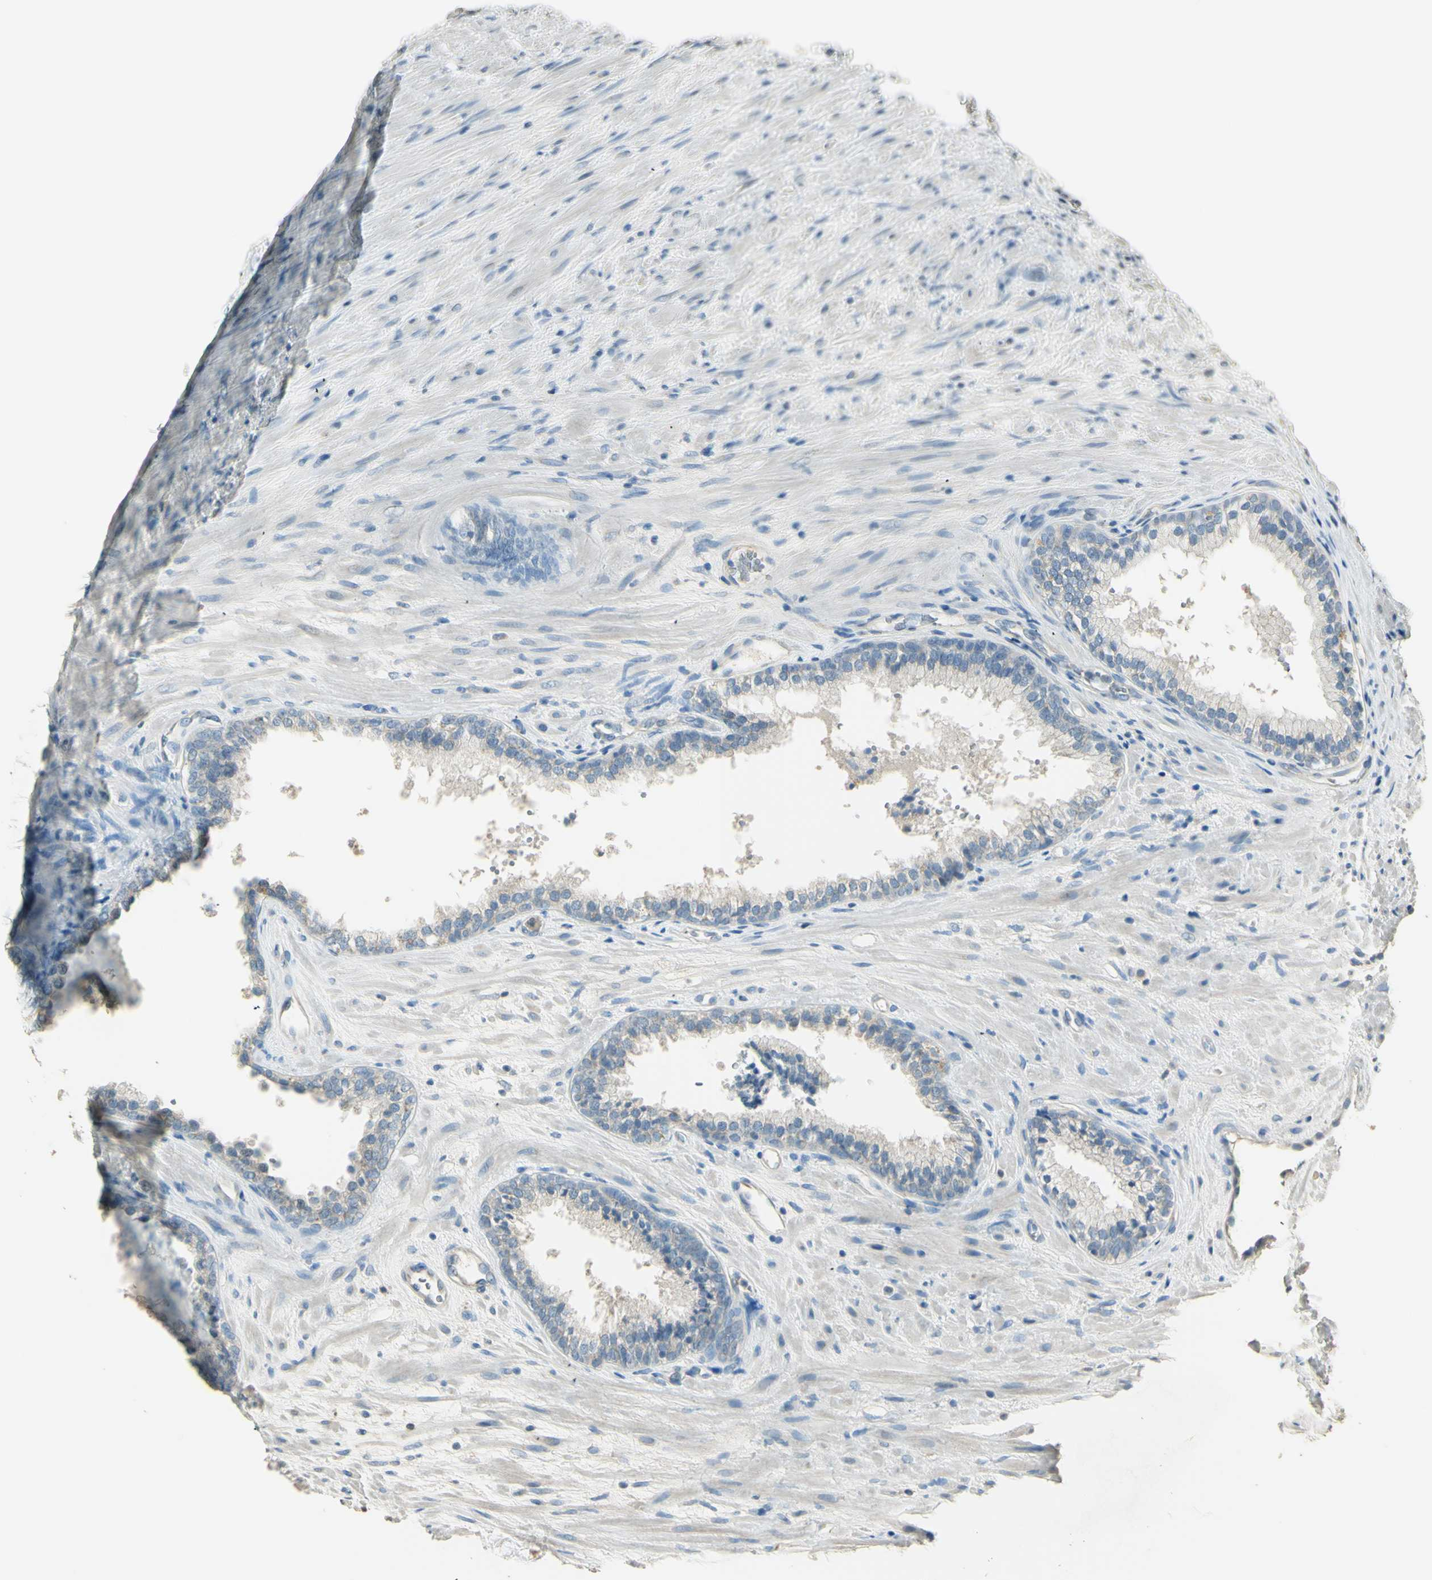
{"staining": {"intensity": "negative", "quantity": "none", "location": "none"}, "tissue": "prostate", "cell_type": "Glandular cells", "image_type": "normal", "snomed": [{"axis": "morphology", "description": "Normal tissue, NOS"}, {"axis": "topography", "description": "Prostate"}], "caption": "IHC histopathology image of unremarkable human prostate stained for a protein (brown), which exhibits no staining in glandular cells.", "gene": "UXS1", "patient": {"sex": "male", "age": 76}}